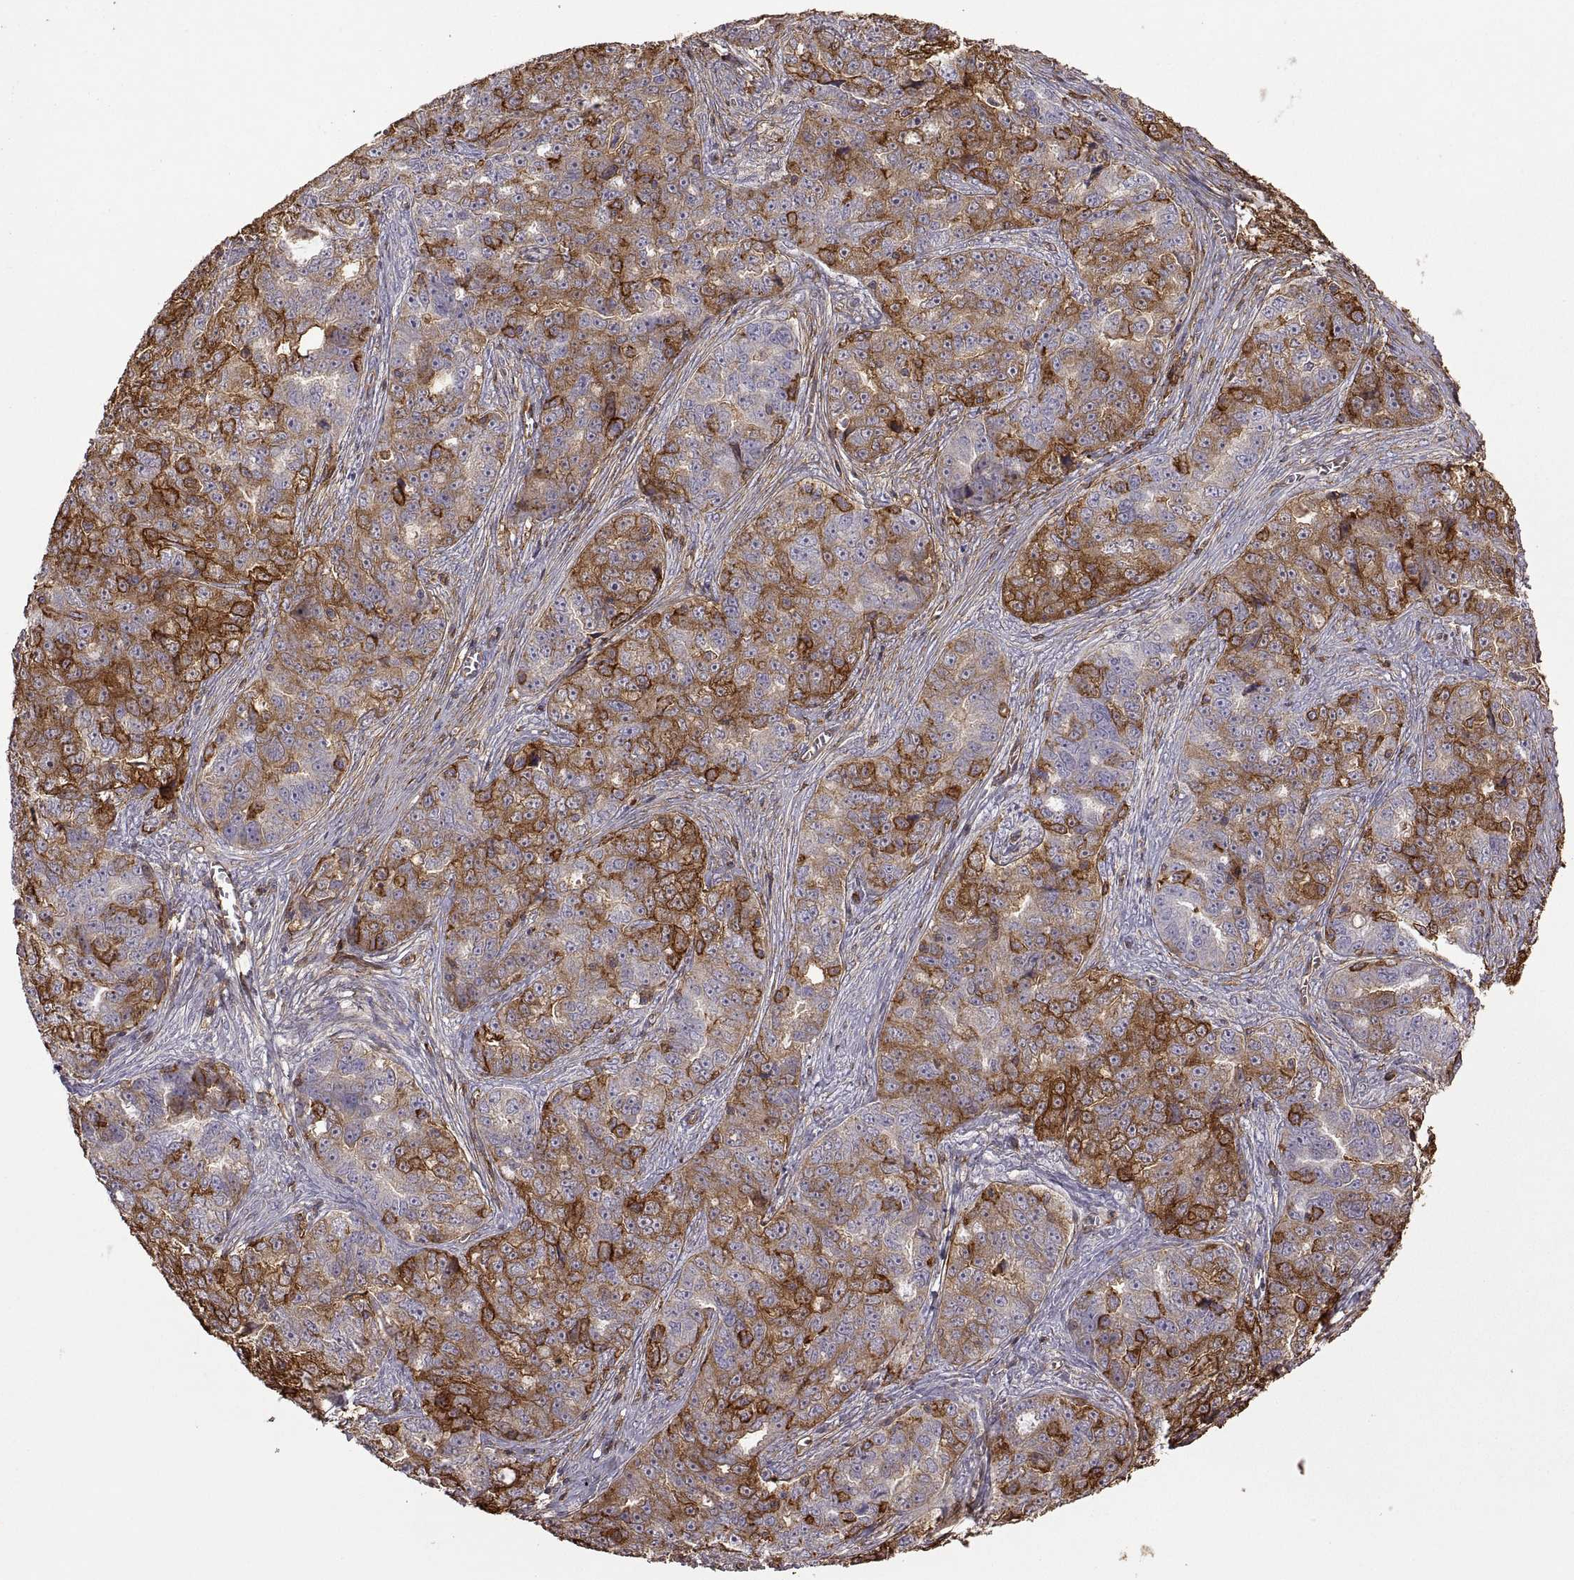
{"staining": {"intensity": "strong", "quantity": "25%-75%", "location": "cytoplasmic/membranous"}, "tissue": "ovarian cancer", "cell_type": "Tumor cells", "image_type": "cancer", "snomed": [{"axis": "morphology", "description": "Cystadenocarcinoma, serous, NOS"}, {"axis": "topography", "description": "Ovary"}], "caption": "Ovarian cancer (serous cystadenocarcinoma) stained with DAB (3,3'-diaminobenzidine) IHC demonstrates high levels of strong cytoplasmic/membranous staining in about 25%-75% of tumor cells.", "gene": "S100A10", "patient": {"sex": "female", "age": 51}}